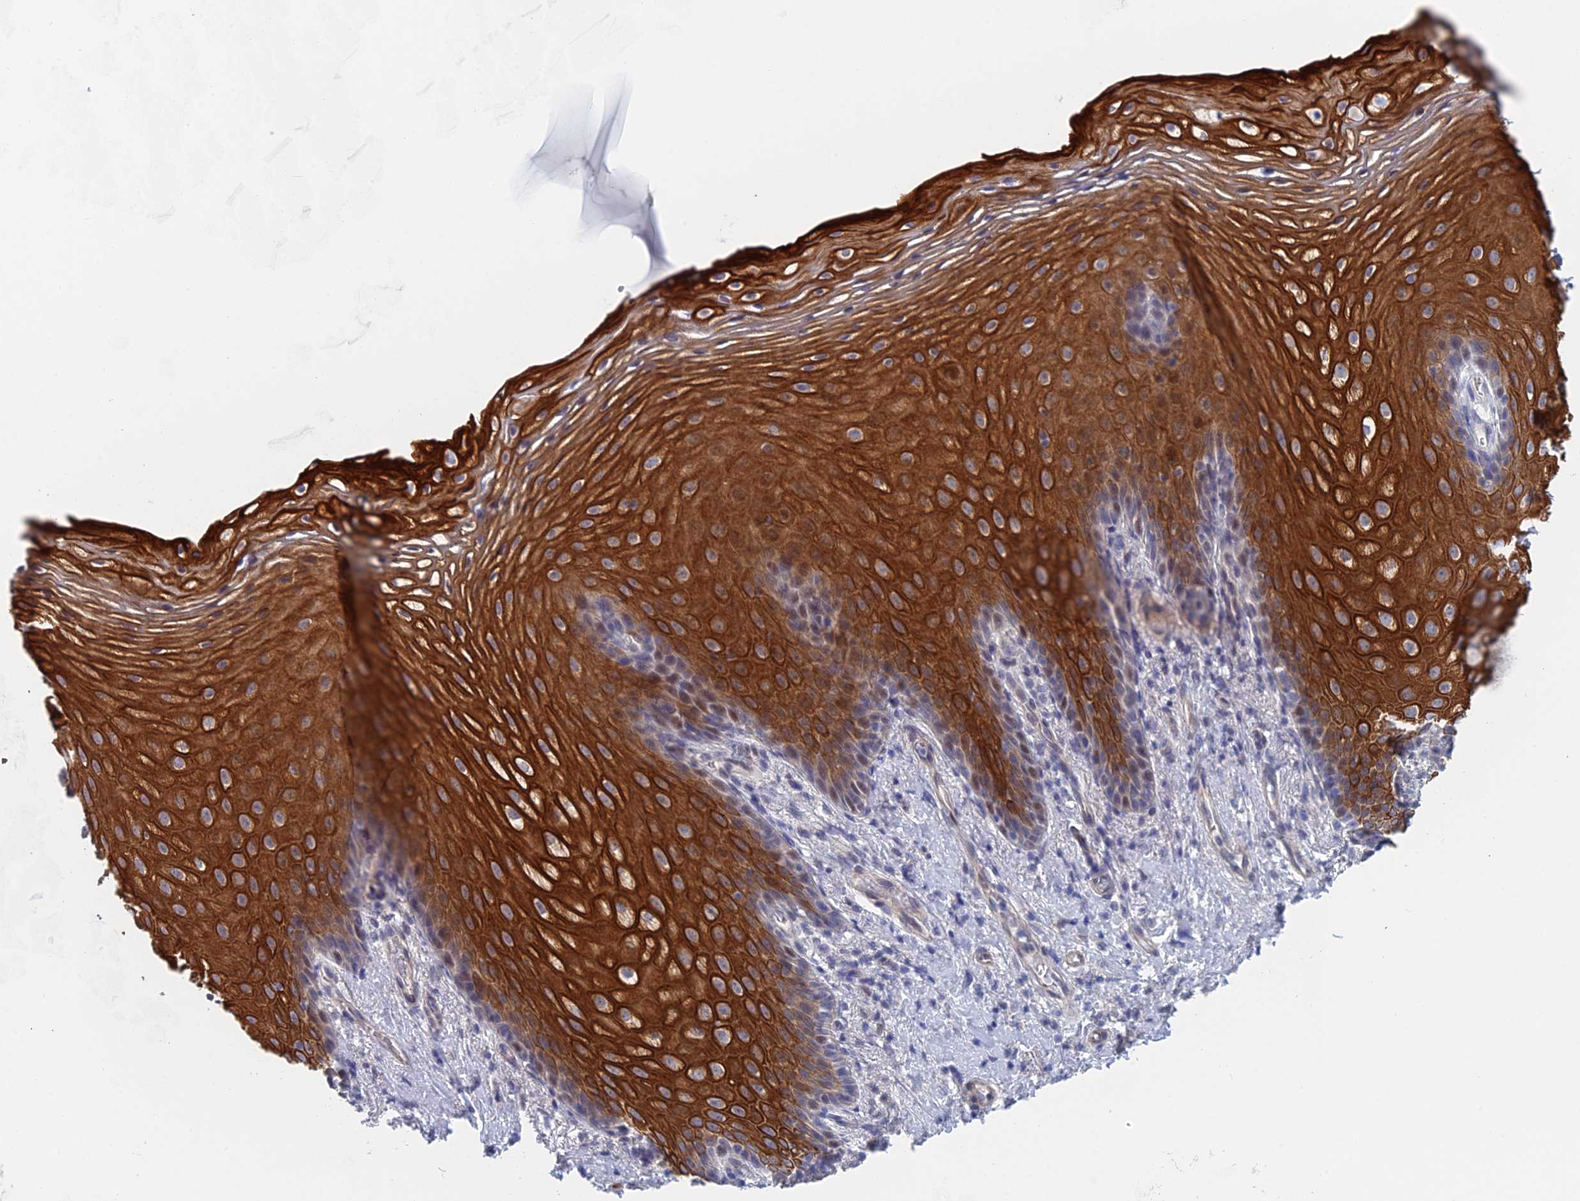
{"staining": {"intensity": "strong", "quantity": ">75%", "location": "cytoplasmic/membranous"}, "tissue": "vagina", "cell_type": "Squamous epithelial cells", "image_type": "normal", "snomed": [{"axis": "morphology", "description": "Normal tissue, NOS"}, {"axis": "topography", "description": "Vagina"}], "caption": "Vagina stained with immunohistochemistry (IHC) reveals strong cytoplasmic/membranous positivity in about >75% of squamous epithelial cells.", "gene": "GMNC", "patient": {"sex": "female", "age": 60}}